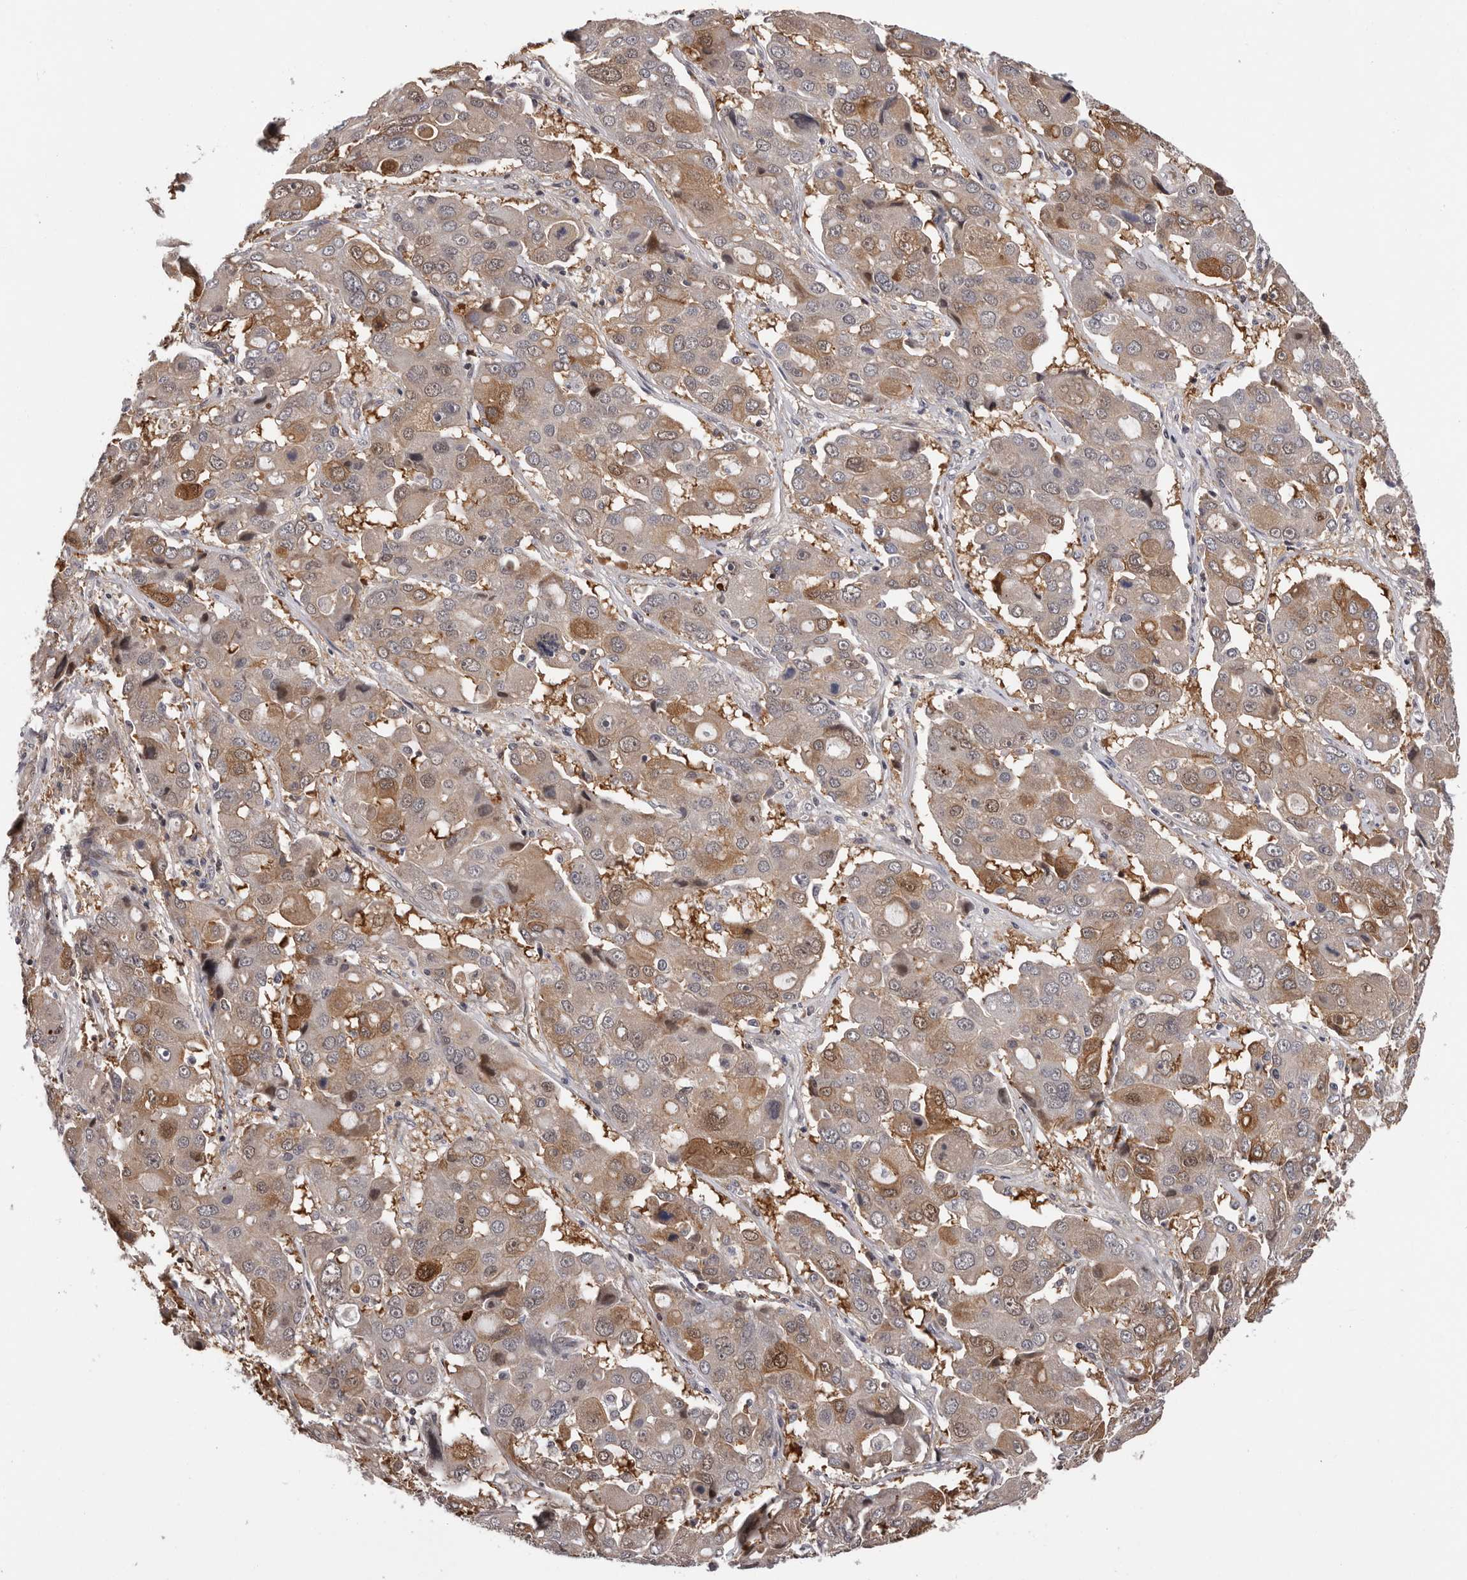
{"staining": {"intensity": "moderate", "quantity": ">75%", "location": "cytoplasmic/membranous,nuclear"}, "tissue": "liver cancer", "cell_type": "Tumor cells", "image_type": "cancer", "snomed": [{"axis": "morphology", "description": "Cholangiocarcinoma"}, {"axis": "topography", "description": "Liver"}], "caption": "This is a histology image of IHC staining of liver cancer, which shows moderate positivity in the cytoplasmic/membranous and nuclear of tumor cells.", "gene": "MED8", "patient": {"sex": "male", "age": 67}}